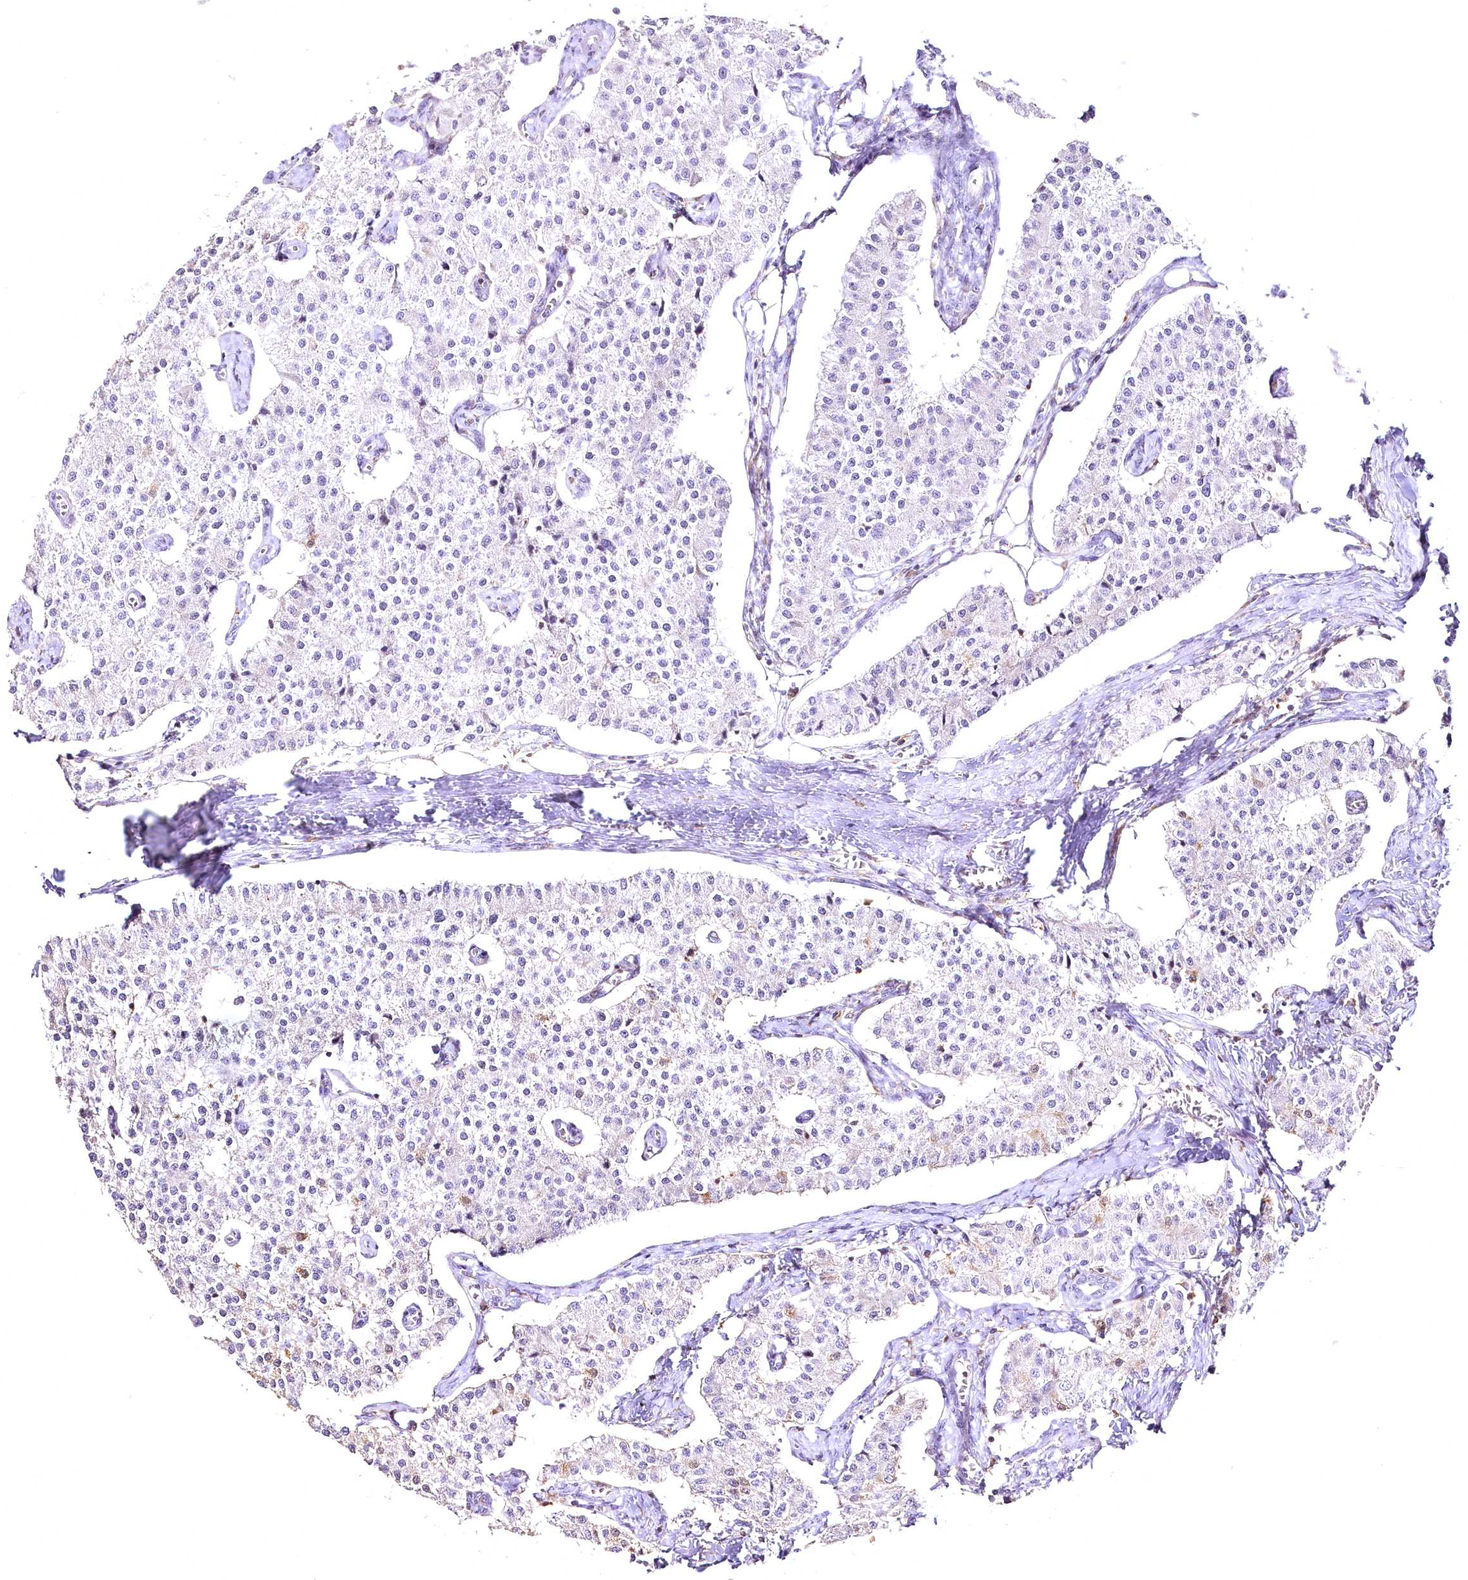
{"staining": {"intensity": "negative", "quantity": "none", "location": "none"}, "tissue": "carcinoid", "cell_type": "Tumor cells", "image_type": "cancer", "snomed": [{"axis": "morphology", "description": "Carcinoid, malignant, NOS"}, {"axis": "topography", "description": "Colon"}], "caption": "Tumor cells are negative for protein expression in human carcinoid.", "gene": "DOCK2", "patient": {"sex": "female", "age": 52}}